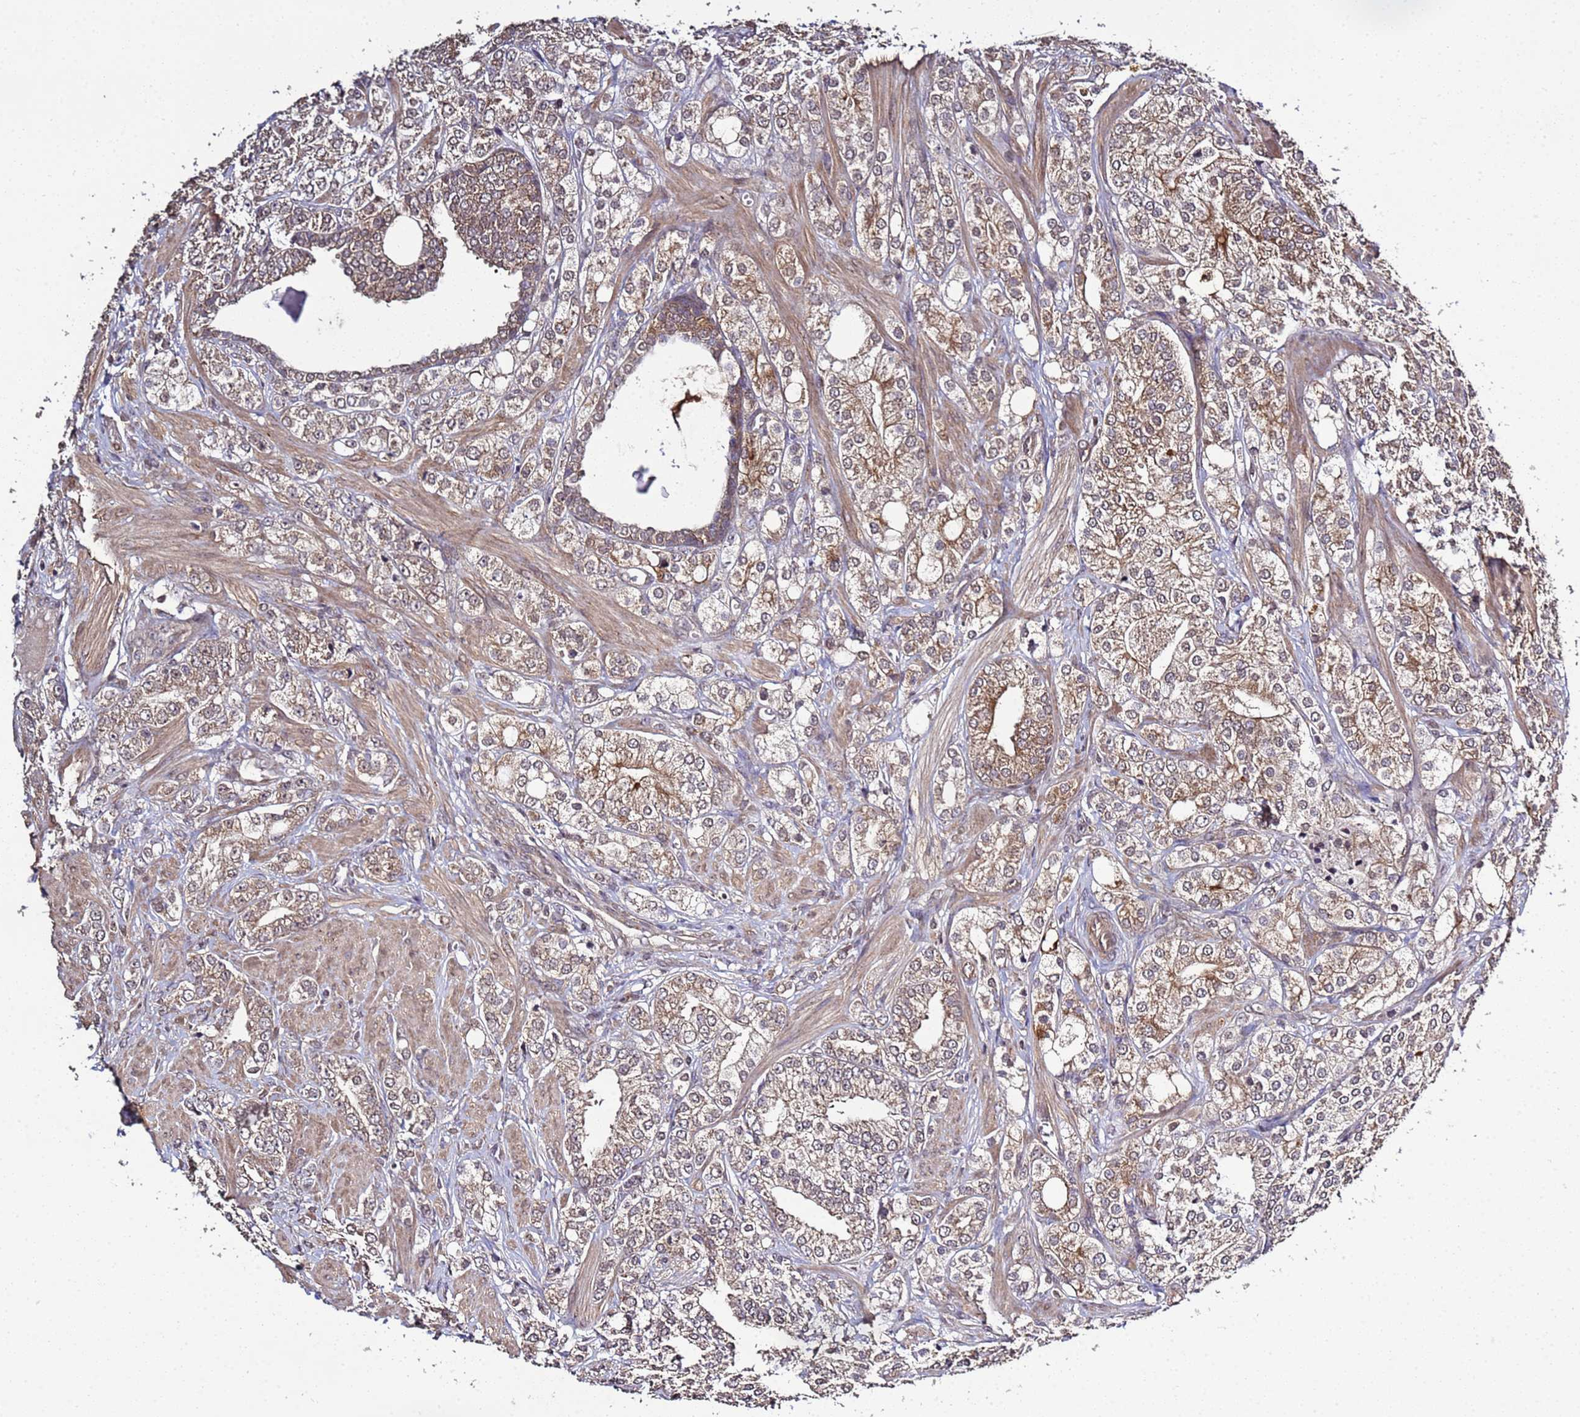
{"staining": {"intensity": "moderate", "quantity": ">75%", "location": "cytoplasmic/membranous"}, "tissue": "prostate cancer", "cell_type": "Tumor cells", "image_type": "cancer", "snomed": [{"axis": "morphology", "description": "Adenocarcinoma, High grade"}, {"axis": "topography", "description": "Prostate"}], "caption": "Human adenocarcinoma (high-grade) (prostate) stained for a protein (brown) demonstrates moderate cytoplasmic/membranous positive staining in approximately >75% of tumor cells.", "gene": "P2RX7", "patient": {"sex": "male", "age": 50}}